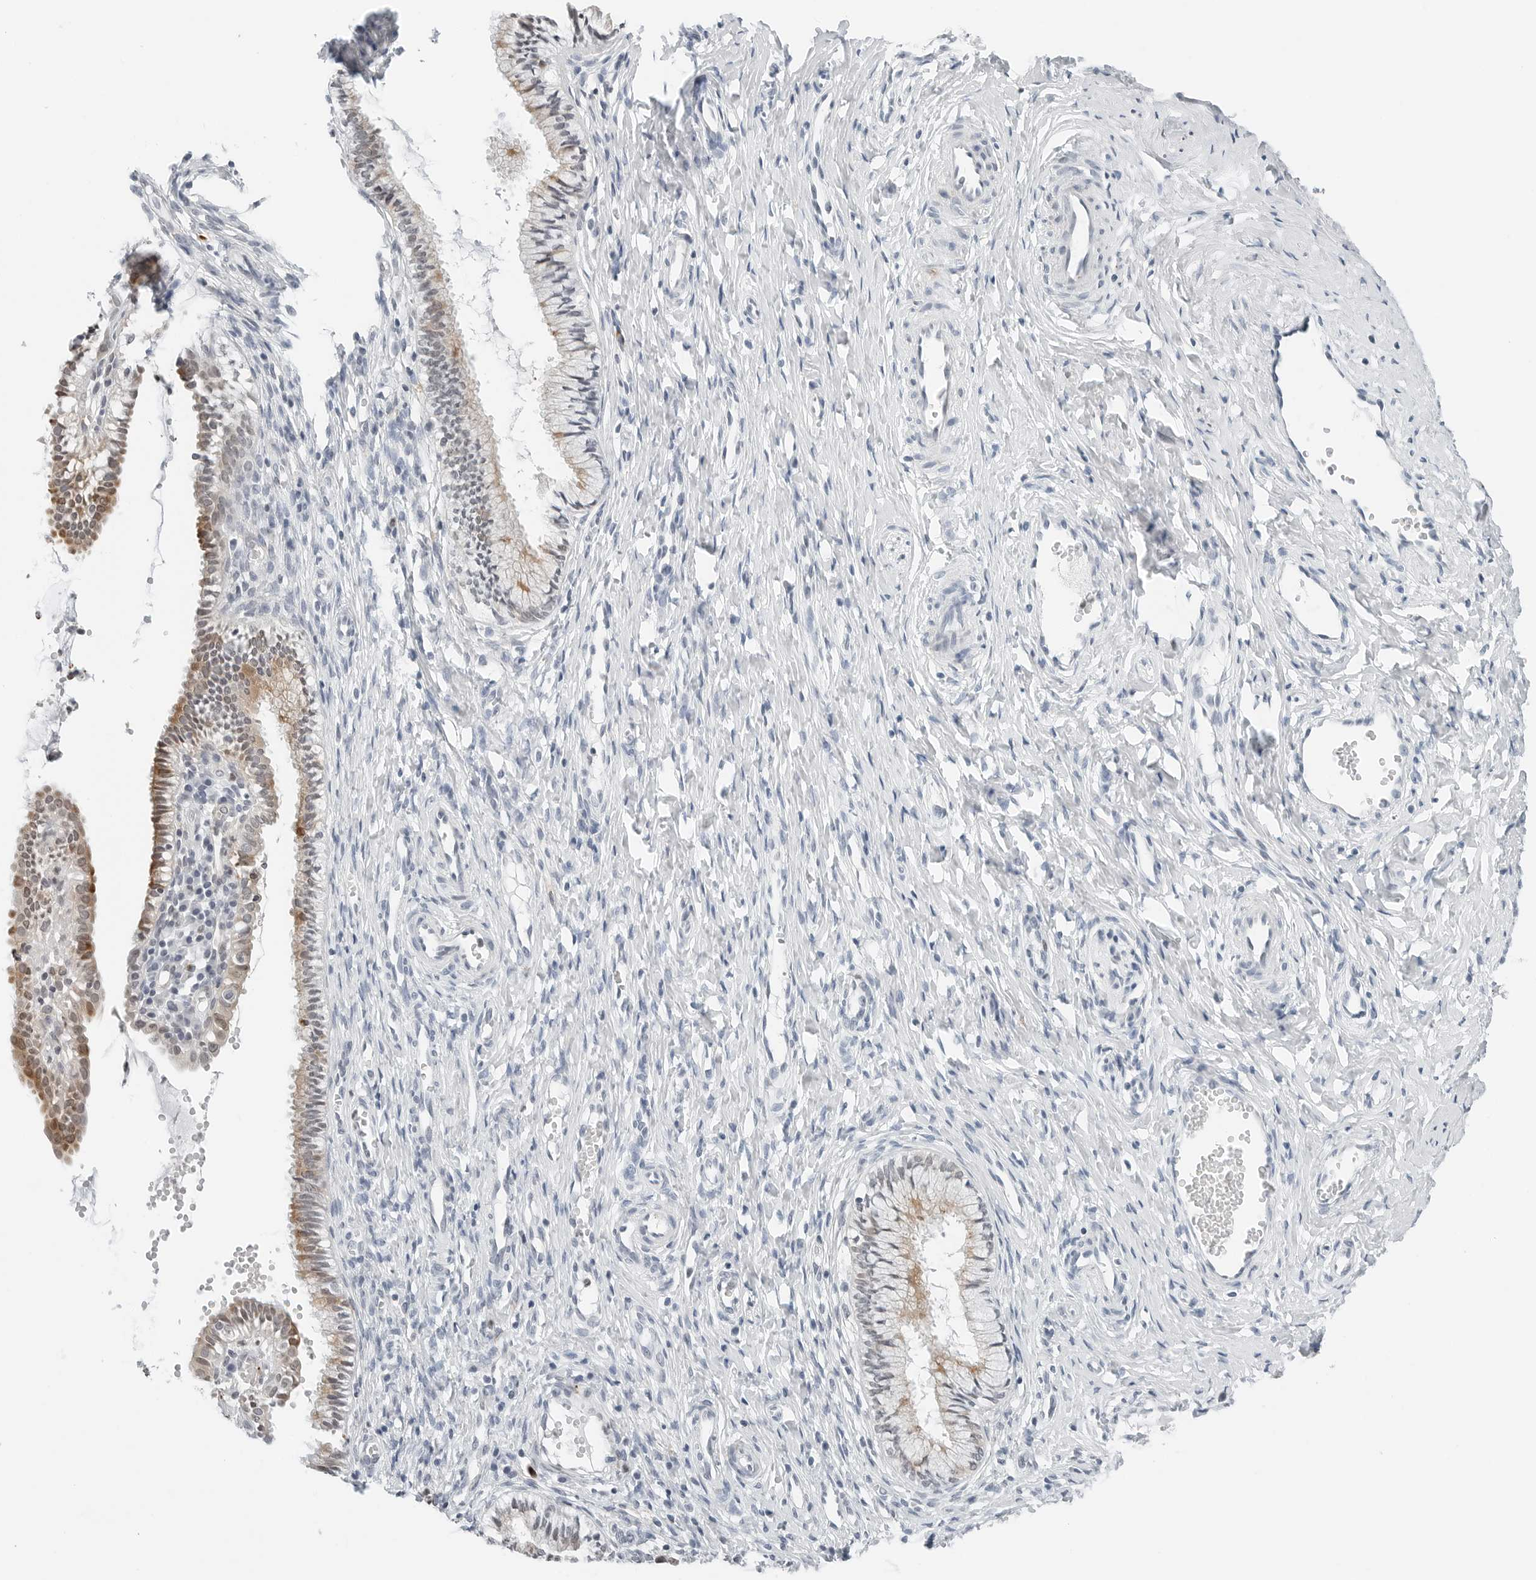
{"staining": {"intensity": "moderate", "quantity": "<25%", "location": "cytoplasmic/membranous"}, "tissue": "cervix", "cell_type": "Glandular cells", "image_type": "normal", "snomed": [{"axis": "morphology", "description": "Normal tissue, NOS"}, {"axis": "topography", "description": "Cervix"}], "caption": "A brown stain labels moderate cytoplasmic/membranous staining of a protein in glandular cells of normal human cervix.", "gene": "P4HA2", "patient": {"sex": "female", "age": 27}}